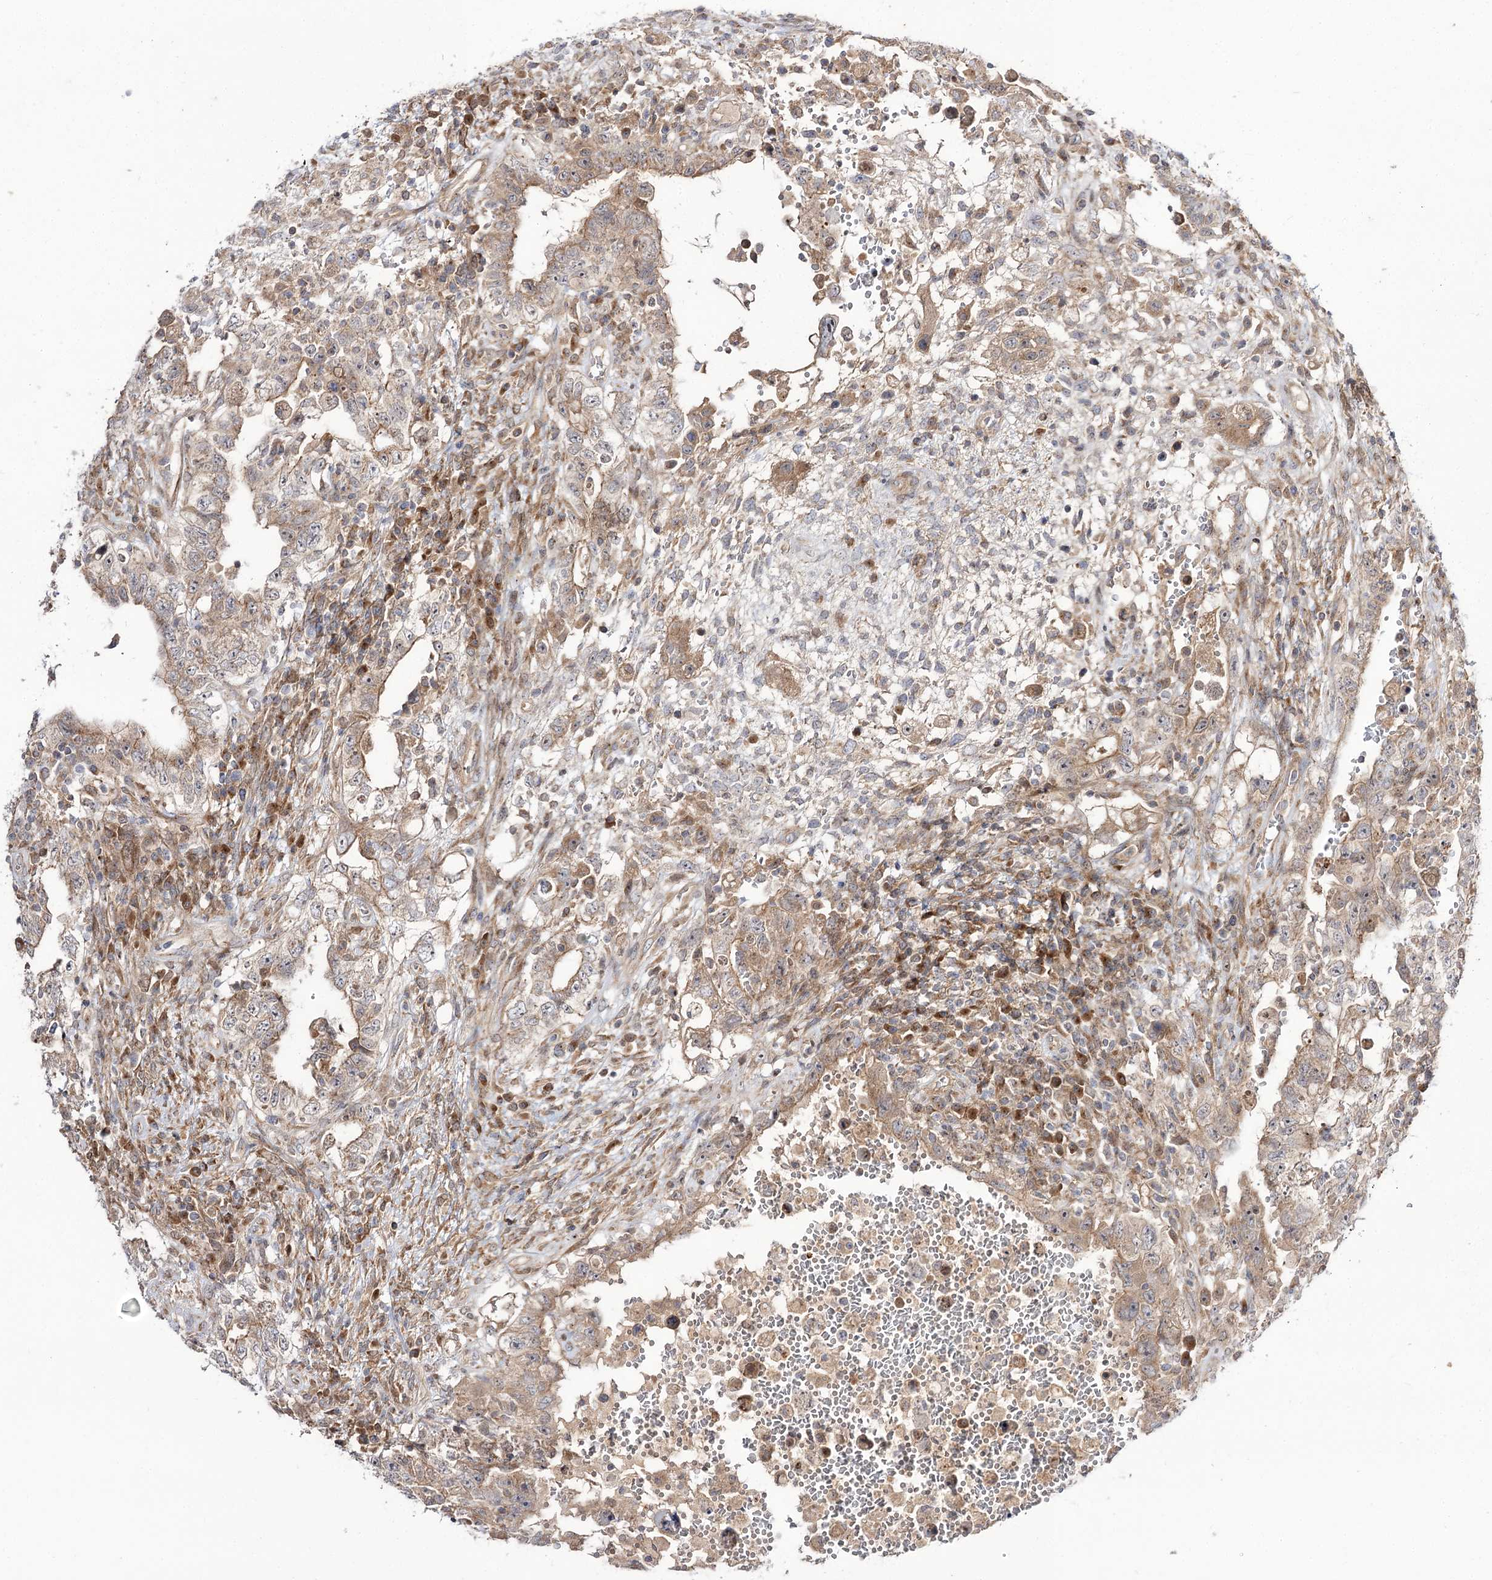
{"staining": {"intensity": "moderate", "quantity": ">75%", "location": "cytoplasmic/membranous"}, "tissue": "testis cancer", "cell_type": "Tumor cells", "image_type": "cancer", "snomed": [{"axis": "morphology", "description": "Carcinoma, Embryonal, NOS"}, {"axis": "topography", "description": "Testis"}], "caption": "The histopathology image shows immunohistochemical staining of testis cancer (embryonal carcinoma). There is moderate cytoplasmic/membranous expression is appreciated in approximately >75% of tumor cells.", "gene": "C11orf80", "patient": {"sex": "male", "age": 26}}